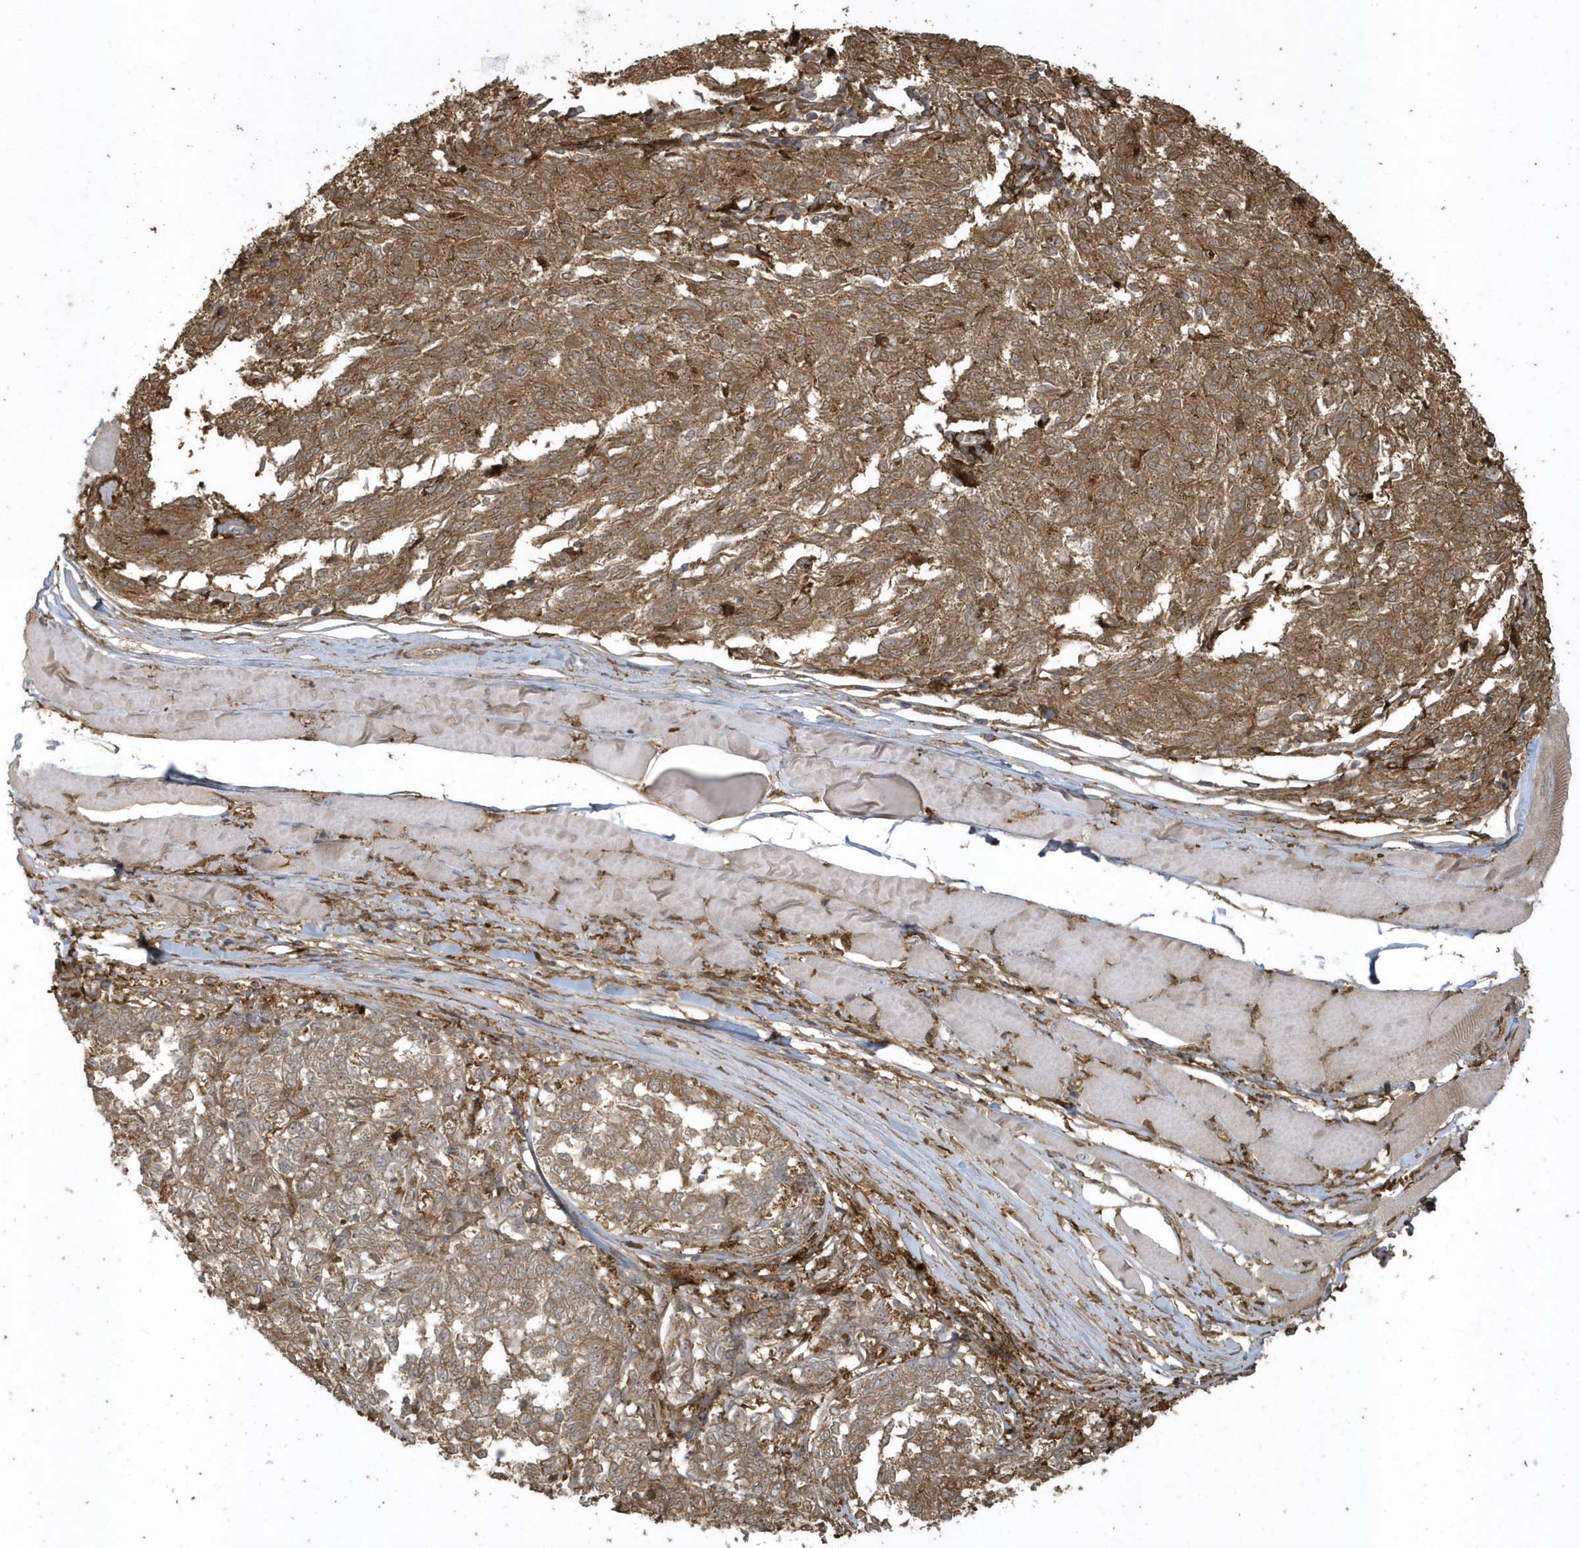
{"staining": {"intensity": "moderate", "quantity": ">75%", "location": "cytoplasmic/membranous"}, "tissue": "melanoma", "cell_type": "Tumor cells", "image_type": "cancer", "snomed": [{"axis": "morphology", "description": "Malignant melanoma, NOS"}, {"axis": "topography", "description": "Skin"}], "caption": "Protein analysis of malignant melanoma tissue exhibits moderate cytoplasmic/membranous expression in about >75% of tumor cells. The protein is shown in brown color, while the nuclei are stained blue.", "gene": "HNMT", "patient": {"sex": "female", "age": 72}}